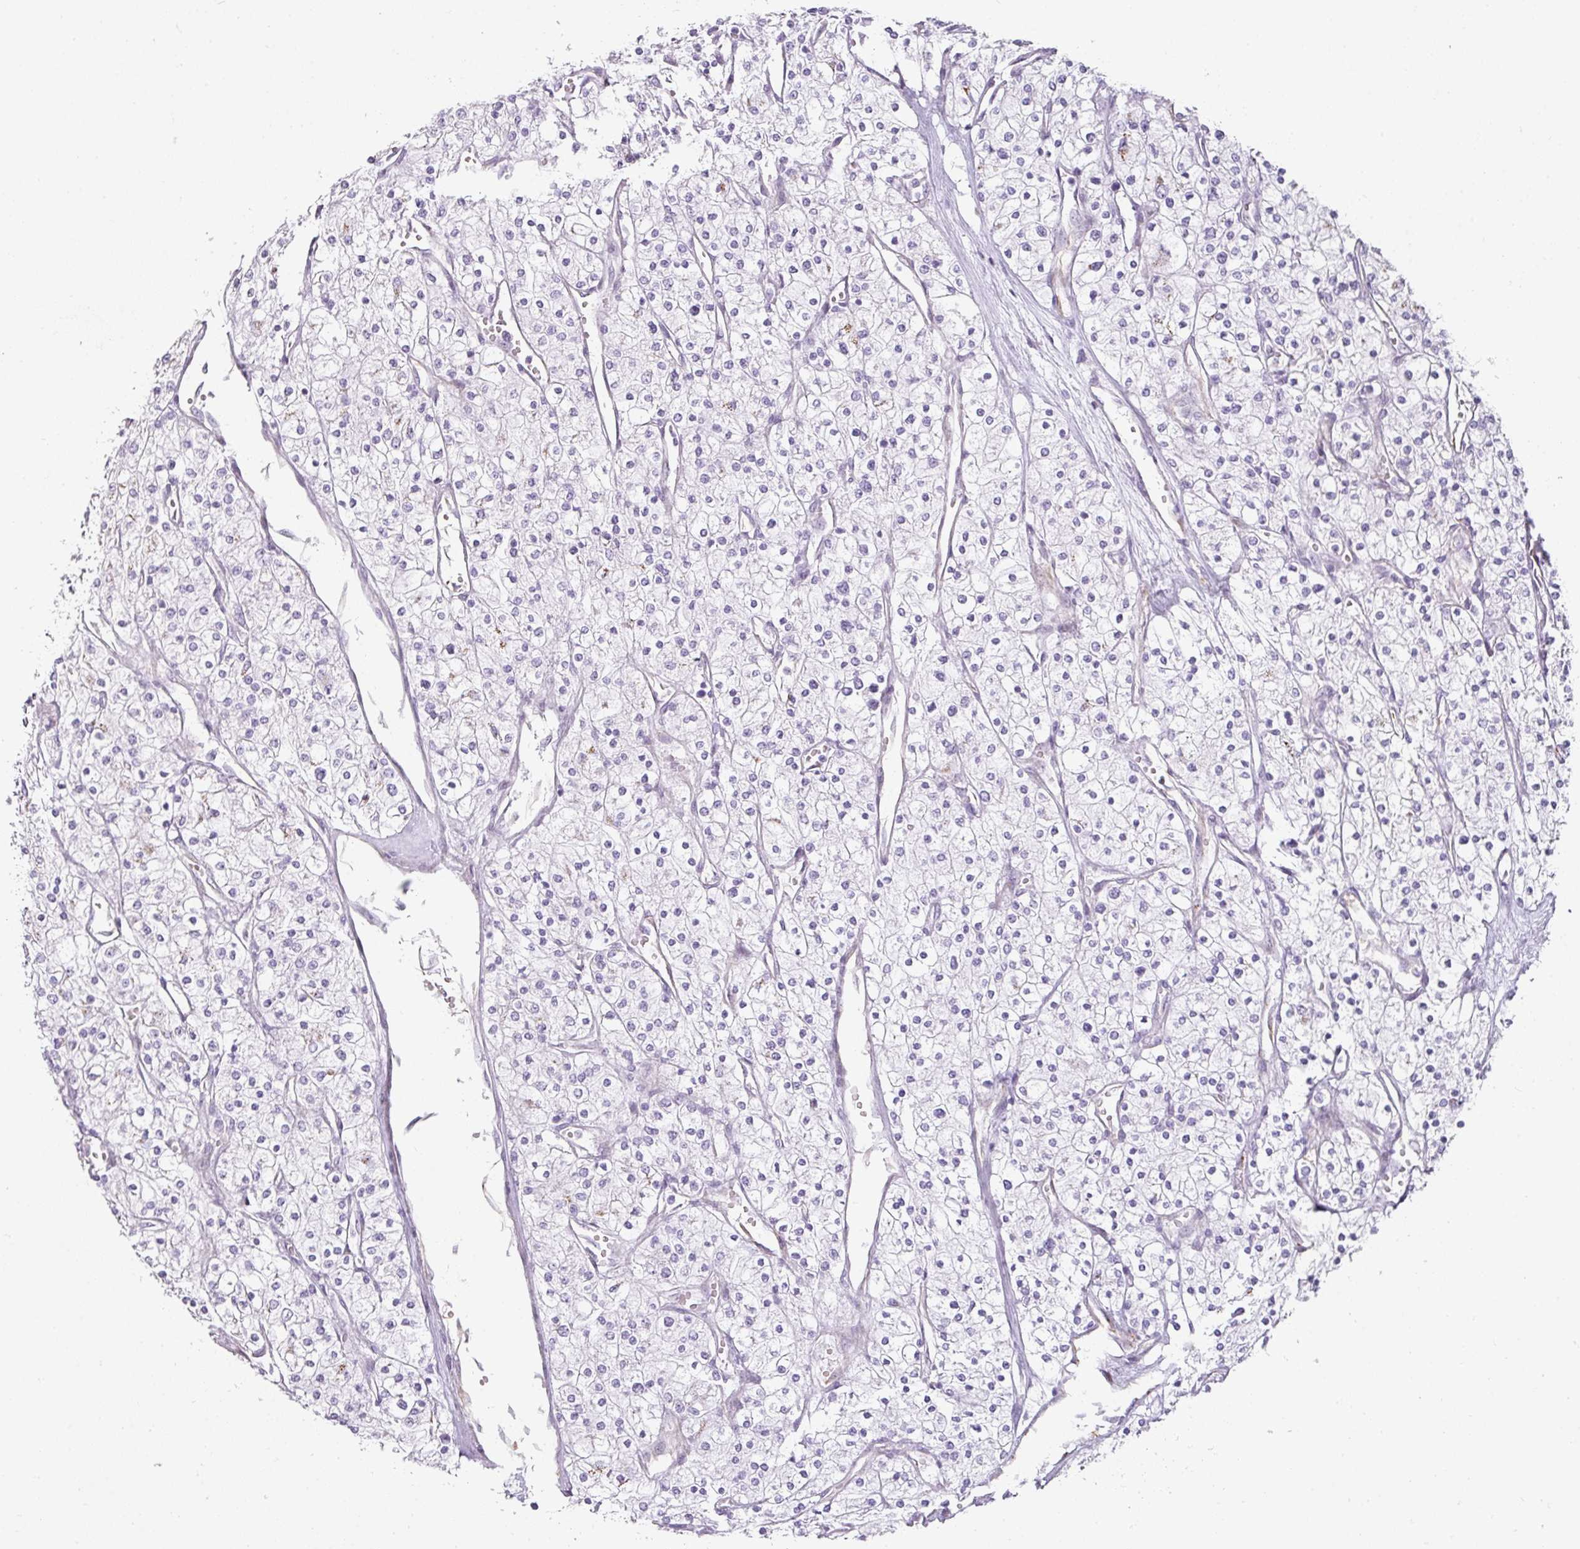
{"staining": {"intensity": "negative", "quantity": "none", "location": "none"}, "tissue": "renal cancer", "cell_type": "Tumor cells", "image_type": "cancer", "snomed": [{"axis": "morphology", "description": "Adenocarcinoma, NOS"}, {"axis": "topography", "description": "Kidney"}], "caption": "DAB immunohistochemical staining of renal cancer reveals no significant expression in tumor cells. (Stains: DAB (3,3'-diaminobenzidine) immunohistochemistry (IHC) with hematoxylin counter stain, Microscopy: brightfield microscopy at high magnification).", "gene": "ATP8B2", "patient": {"sex": "male", "age": 80}}